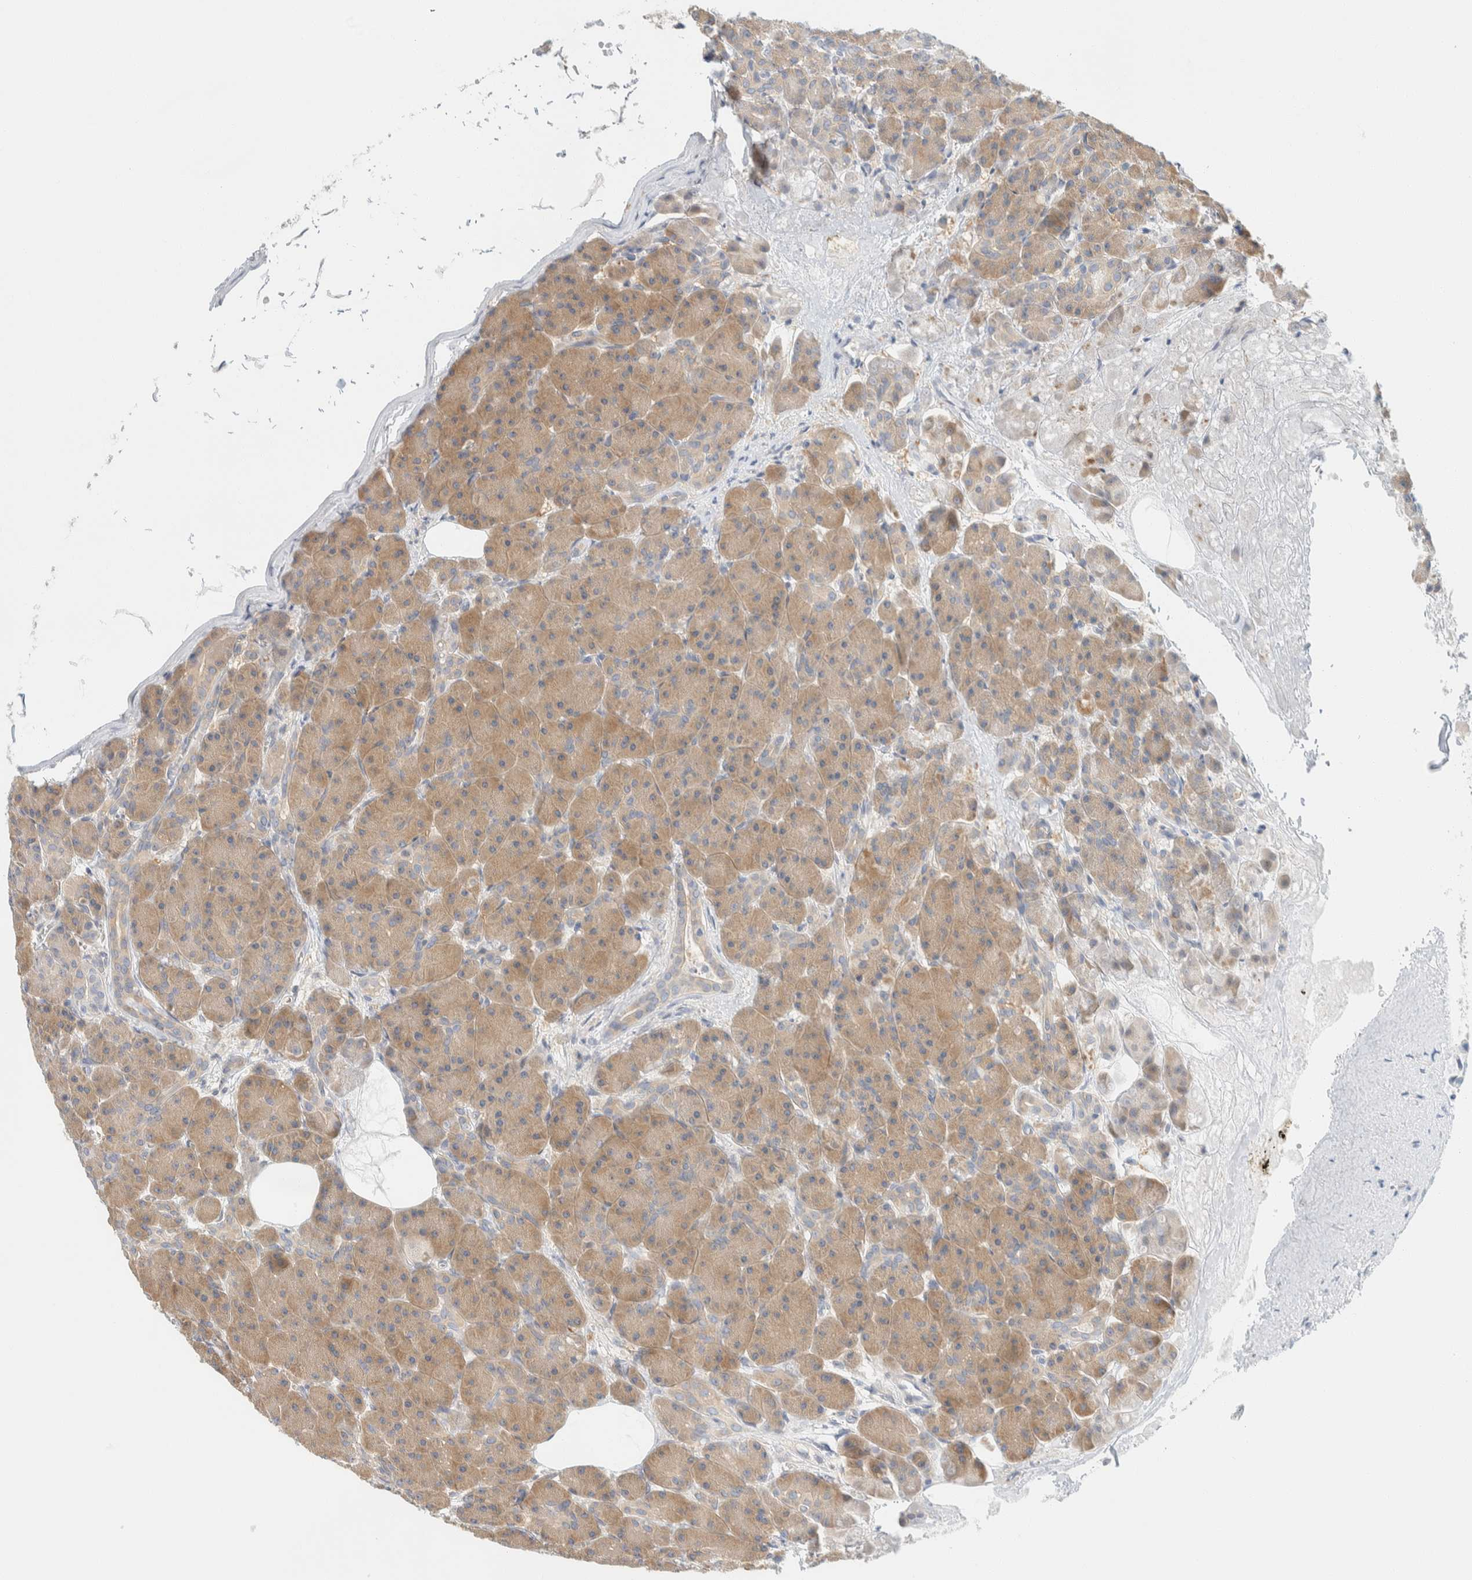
{"staining": {"intensity": "moderate", "quantity": ">75%", "location": "cytoplasmic/membranous"}, "tissue": "pancreas", "cell_type": "Exocrine glandular cells", "image_type": "normal", "snomed": [{"axis": "morphology", "description": "Normal tissue, NOS"}, {"axis": "topography", "description": "Pancreas"}], "caption": "Protein staining reveals moderate cytoplasmic/membranous expression in approximately >75% of exocrine glandular cells in benign pancreas.", "gene": "AARSD1", "patient": {"sex": "male", "age": 63}}